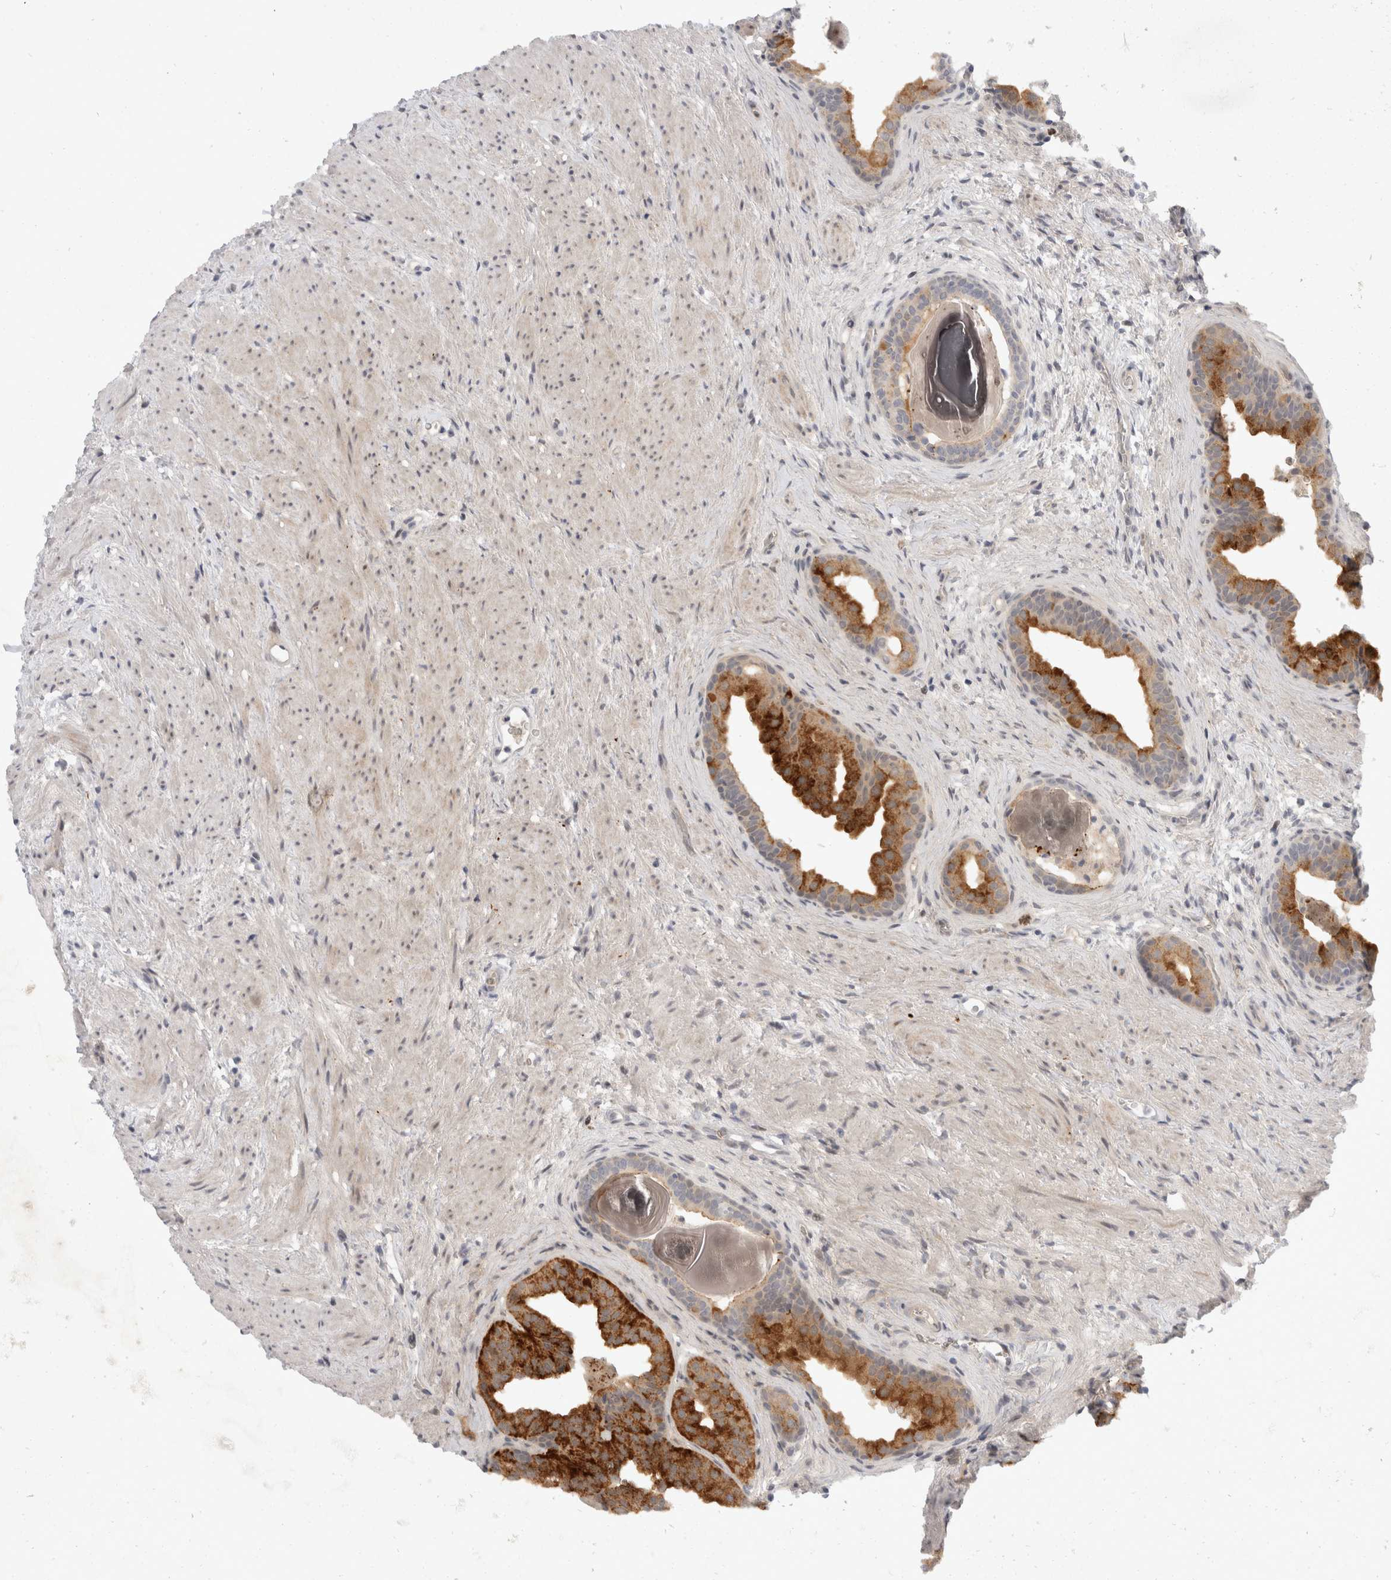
{"staining": {"intensity": "strong", "quantity": "25%-75%", "location": "cytoplasmic/membranous"}, "tissue": "prostate", "cell_type": "Glandular cells", "image_type": "normal", "snomed": [{"axis": "morphology", "description": "Normal tissue, NOS"}, {"axis": "topography", "description": "Prostate"}], "caption": "High-magnification brightfield microscopy of normal prostate stained with DAB (3,3'-diaminobenzidine) (brown) and counterstained with hematoxylin (blue). glandular cells exhibit strong cytoplasmic/membranous expression is appreciated in about25%-75% of cells. Immunohistochemistry (ihc) stains the protein in brown and the nuclei are stained blue.", "gene": "TOM1L2", "patient": {"sex": "male", "age": 48}}